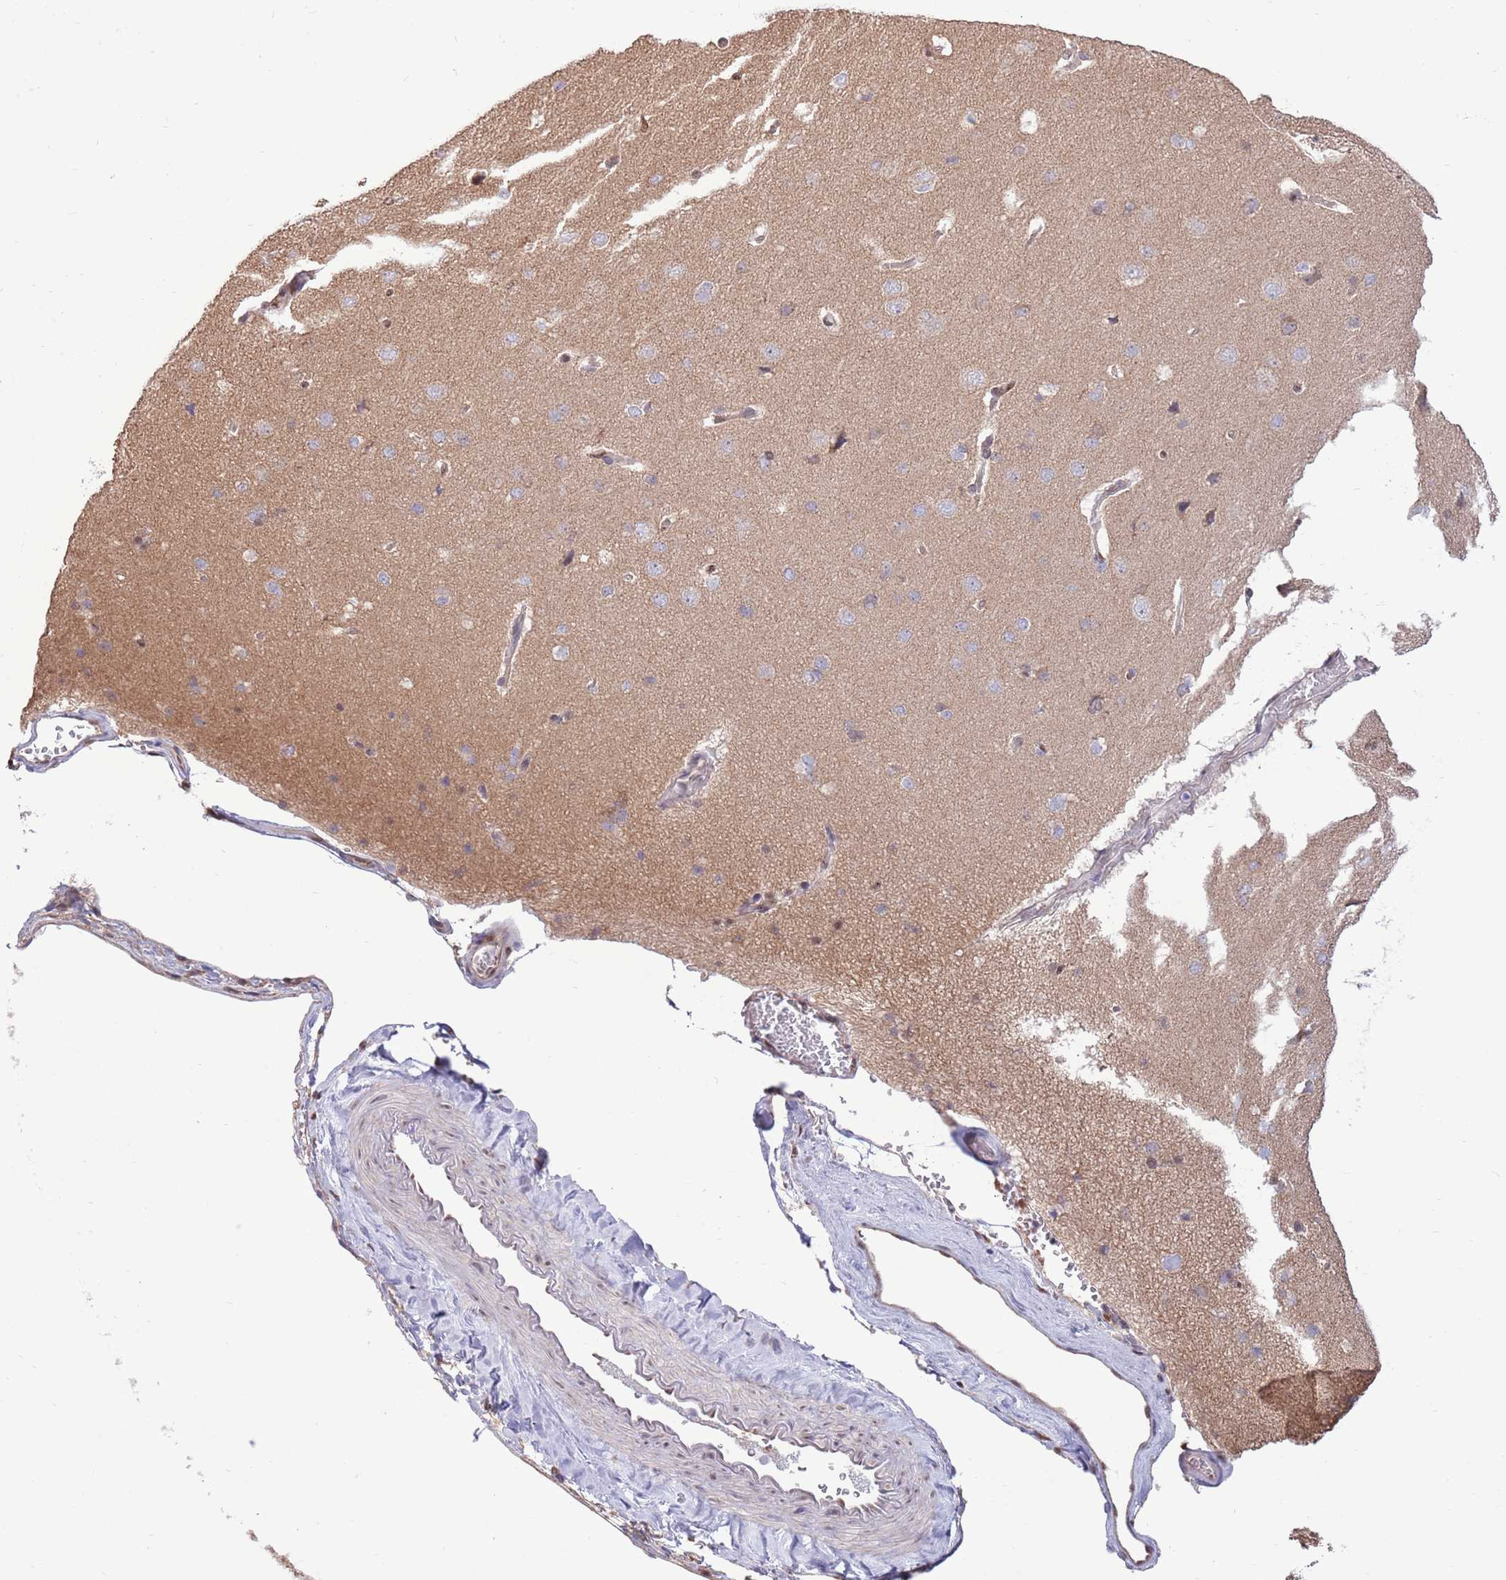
{"staining": {"intensity": "weak", "quantity": ">75%", "location": "cytoplasmic/membranous"}, "tissue": "cerebral cortex", "cell_type": "Endothelial cells", "image_type": "normal", "snomed": [{"axis": "morphology", "description": "Normal tissue, NOS"}, {"axis": "topography", "description": "Cerebral cortex"}], "caption": "Cerebral cortex stained with DAB immunohistochemistry reveals low levels of weak cytoplasmic/membranous staining in about >75% of endothelial cells.", "gene": "ARL2BP", "patient": {"sex": "male", "age": 62}}